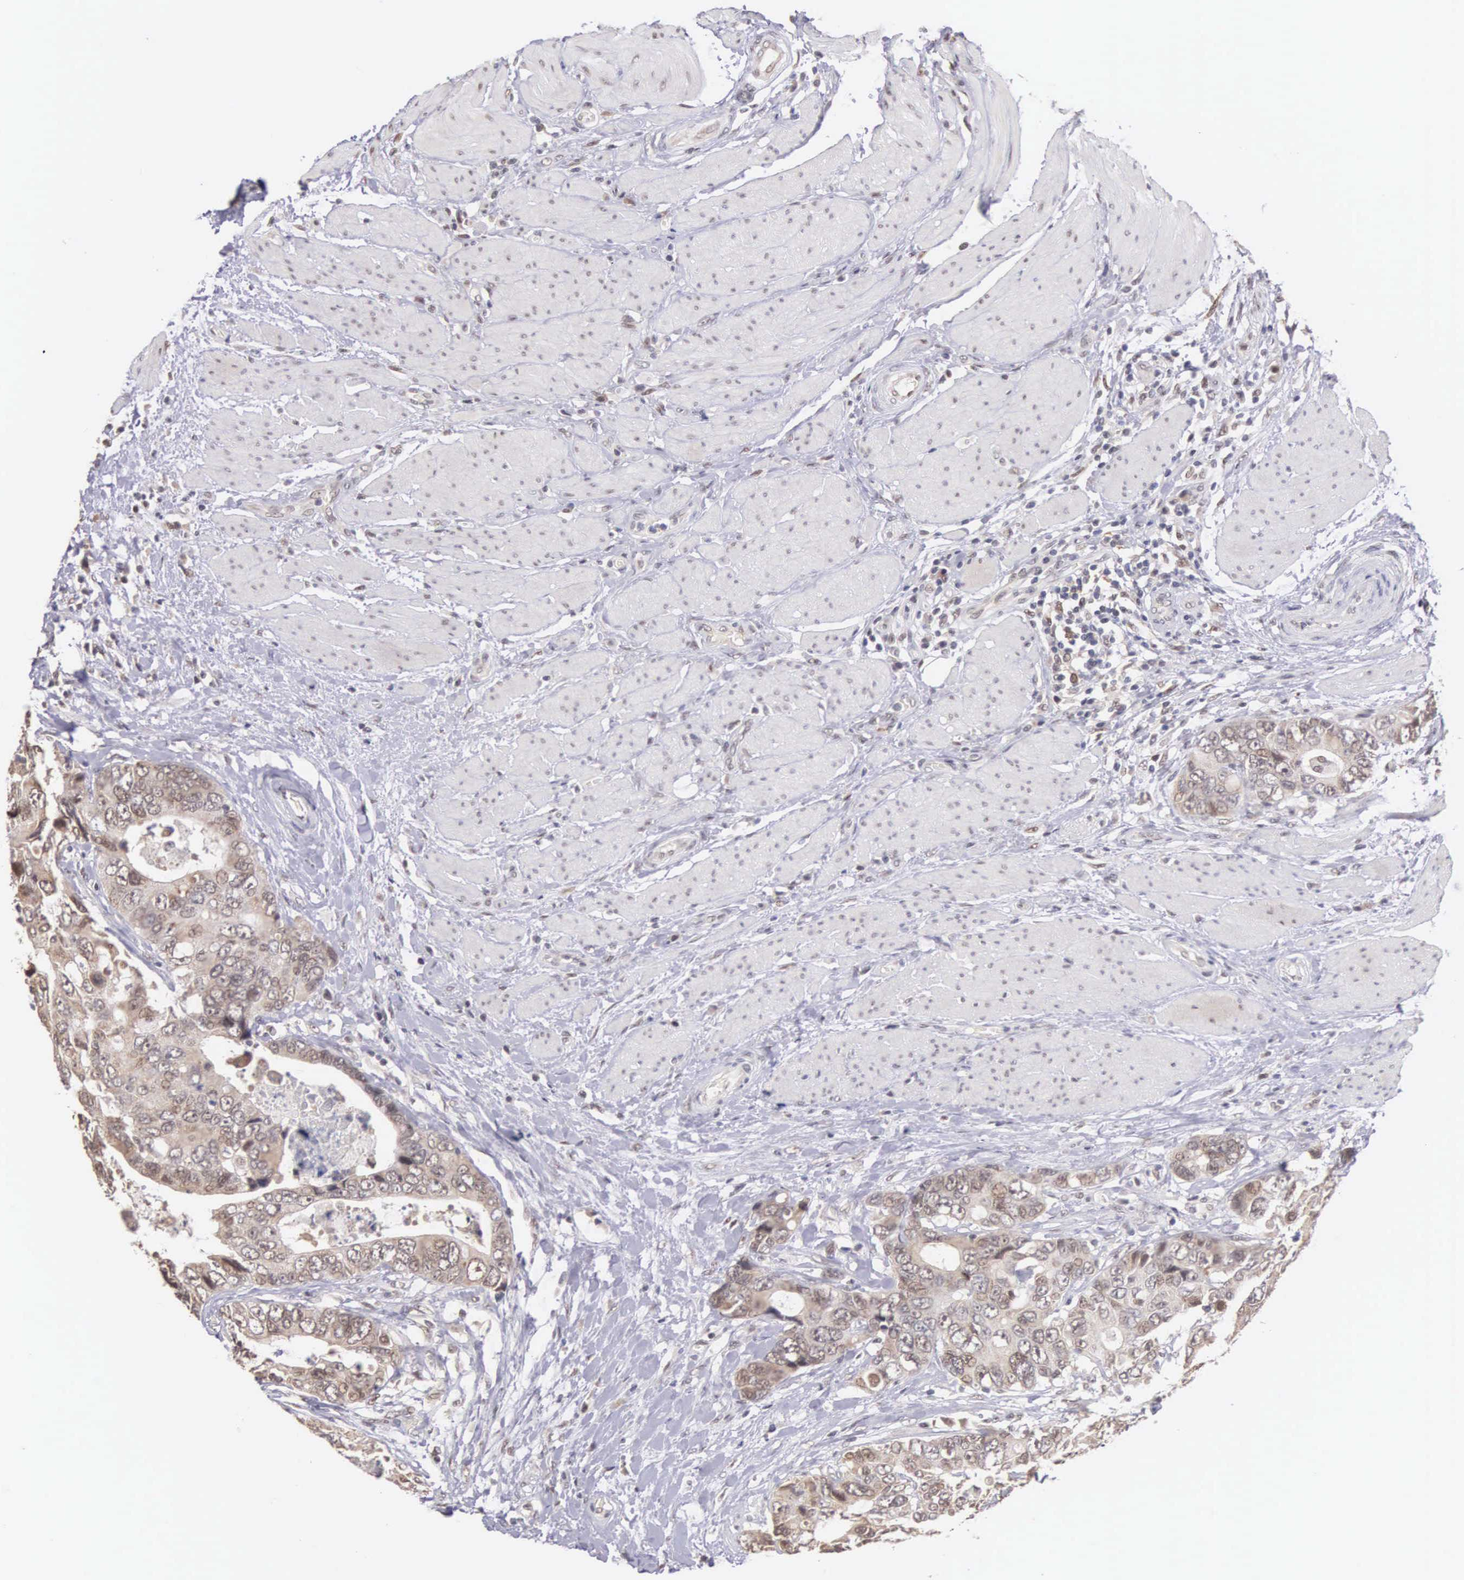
{"staining": {"intensity": "weak", "quantity": "<25%", "location": "cytoplasmic/membranous"}, "tissue": "colorectal cancer", "cell_type": "Tumor cells", "image_type": "cancer", "snomed": [{"axis": "morphology", "description": "Adenocarcinoma, NOS"}, {"axis": "topography", "description": "Rectum"}], "caption": "This is an immunohistochemistry photomicrograph of human colorectal cancer (adenocarcinoma). There is no positivity in tumor cells.", "gene": "HMGXB4", "patient": {"sex": "female", "age": 67}}